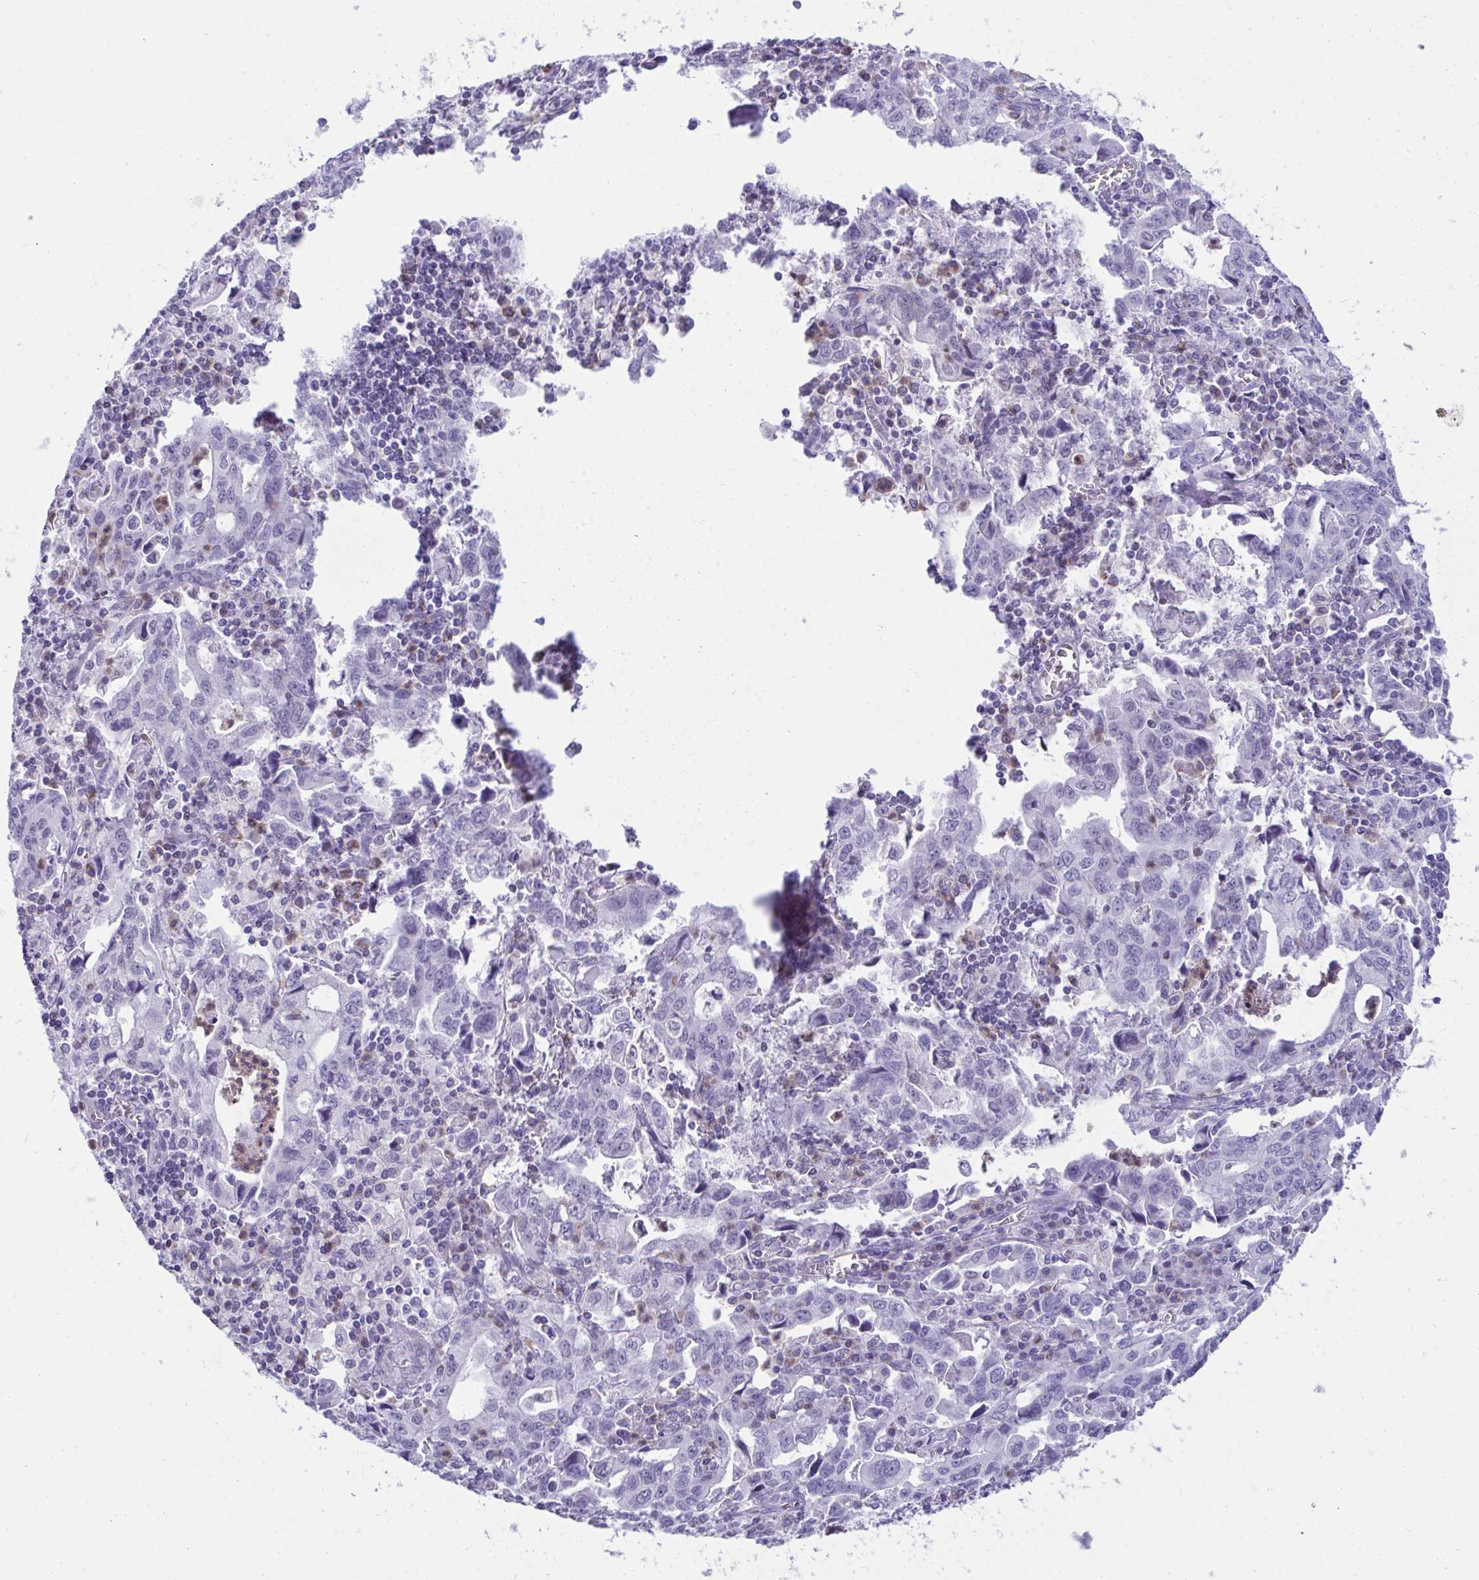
{"staining": {"intensity": "negative", "quantity": "none", "location": "none"}, "tissue": "stomach cancer", "cell_type": "Tumor cells", "image_type": "cancer", "snomed": [{"axis": "morphology", "description": "Adenocarcinoma, NOS"}, {"axis": "topography", "description": "Stomach, upper"}], "caption": "The immunohistochemistry image has no significant positivity in tumor cells of stomach cancer tissue.", "gene": "PLA2G12B", "patient": {"sex": "male", "age": 85}}